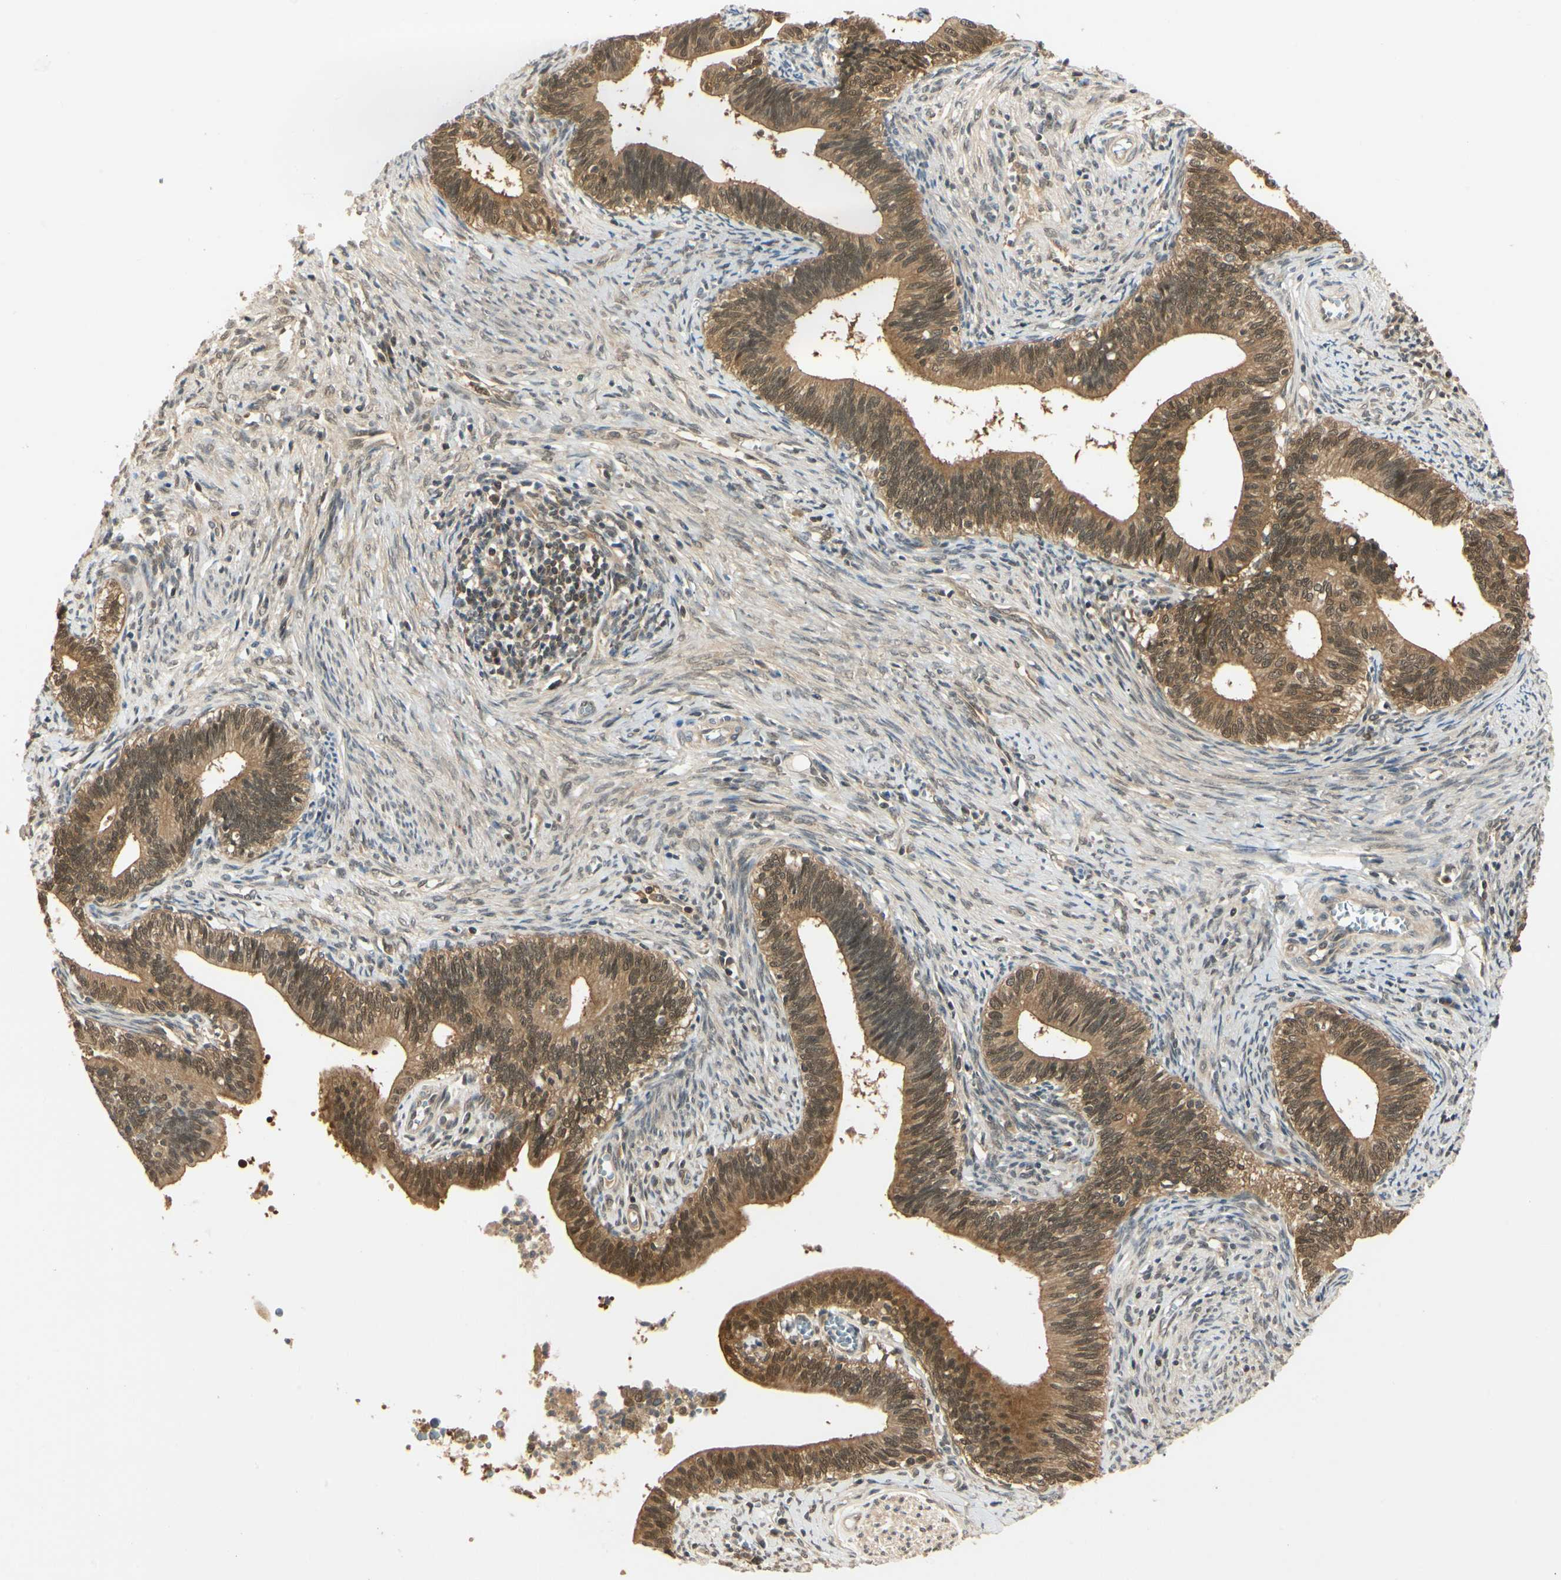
{"staining": {"intensity": "moderate", "quantity": ">75%", "location": "cytoplasmic/membranous,nuclear"}, "tissue": "cervical cancer", "cell_type": "Tumor cells", "image_type": "cancer", "snomed": [{"axis": "morphology", "description": "Adenocarcinoma, NOS"}, {"axis": "topography", "description": "Cervix"}], "caption": "Immunohistochemistry image of human cervical cancer (adenocarcinoma) stained for a protein (brown), which shows medium levels of moderate cytoplasmic/membranous and nuclear staining in approximately >75% of tumor cells.", "gene": "UBE2Z", "patient": {"sex": "female", "age": 44}}